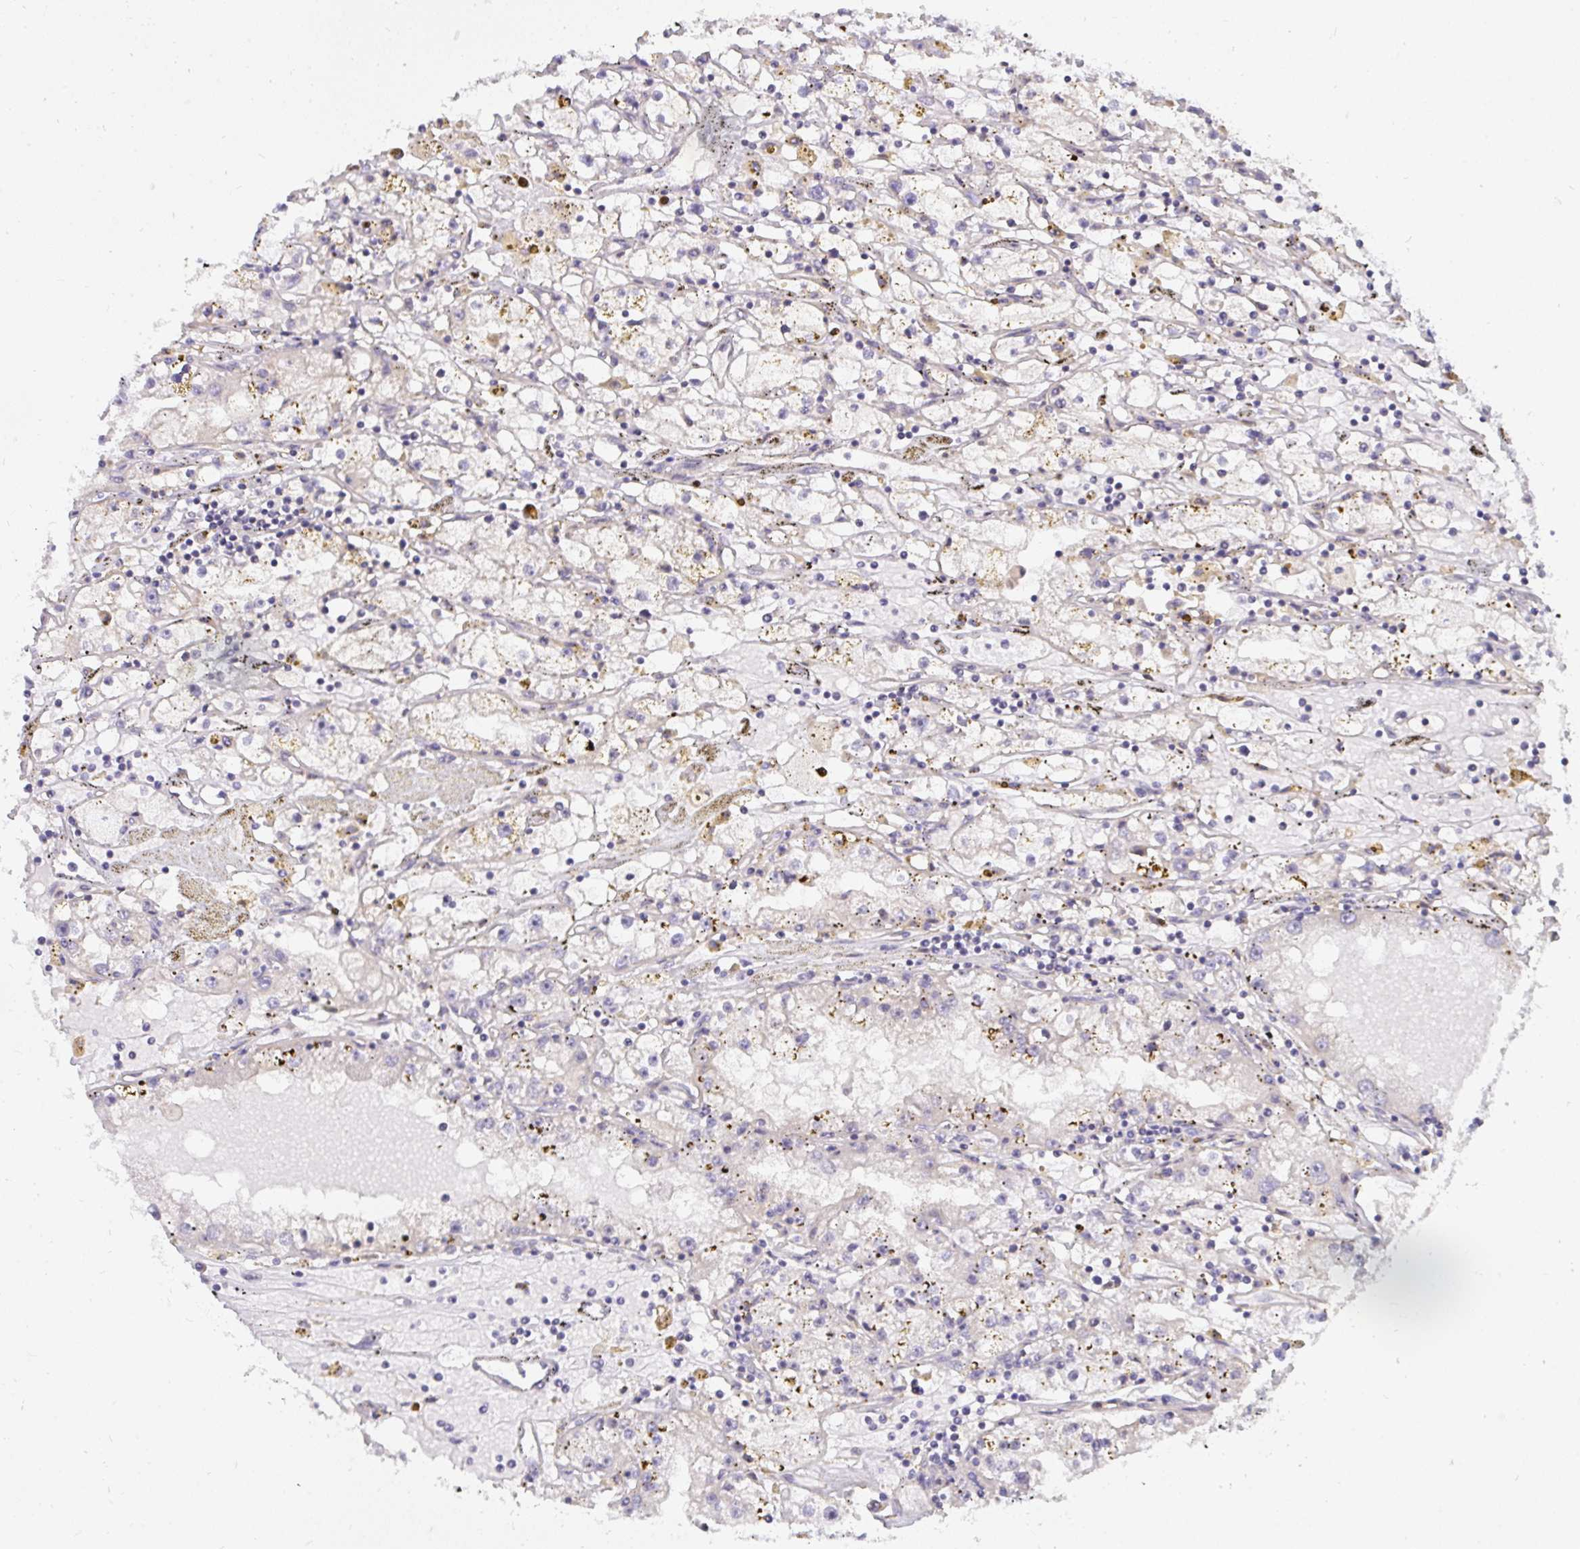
{"staining": {"intensity": "negative", "quantity": "none", "location": "none"}, "tissue": "renal cancer", "cell_type": "Tumor cells", "image_type": "cancer", "snomed": [{"axis": "morphology", "description": "Adenocarcinoma, NOS"}, {"axis": "topography", "description": "Kidney"}], "caption": "Renal cancer stained for a protein using immunohistochemistry (IHC) shows no positivity tumor cells.", "gene": "C19orf54", "patient": {"sex": "male", "age": 56}}